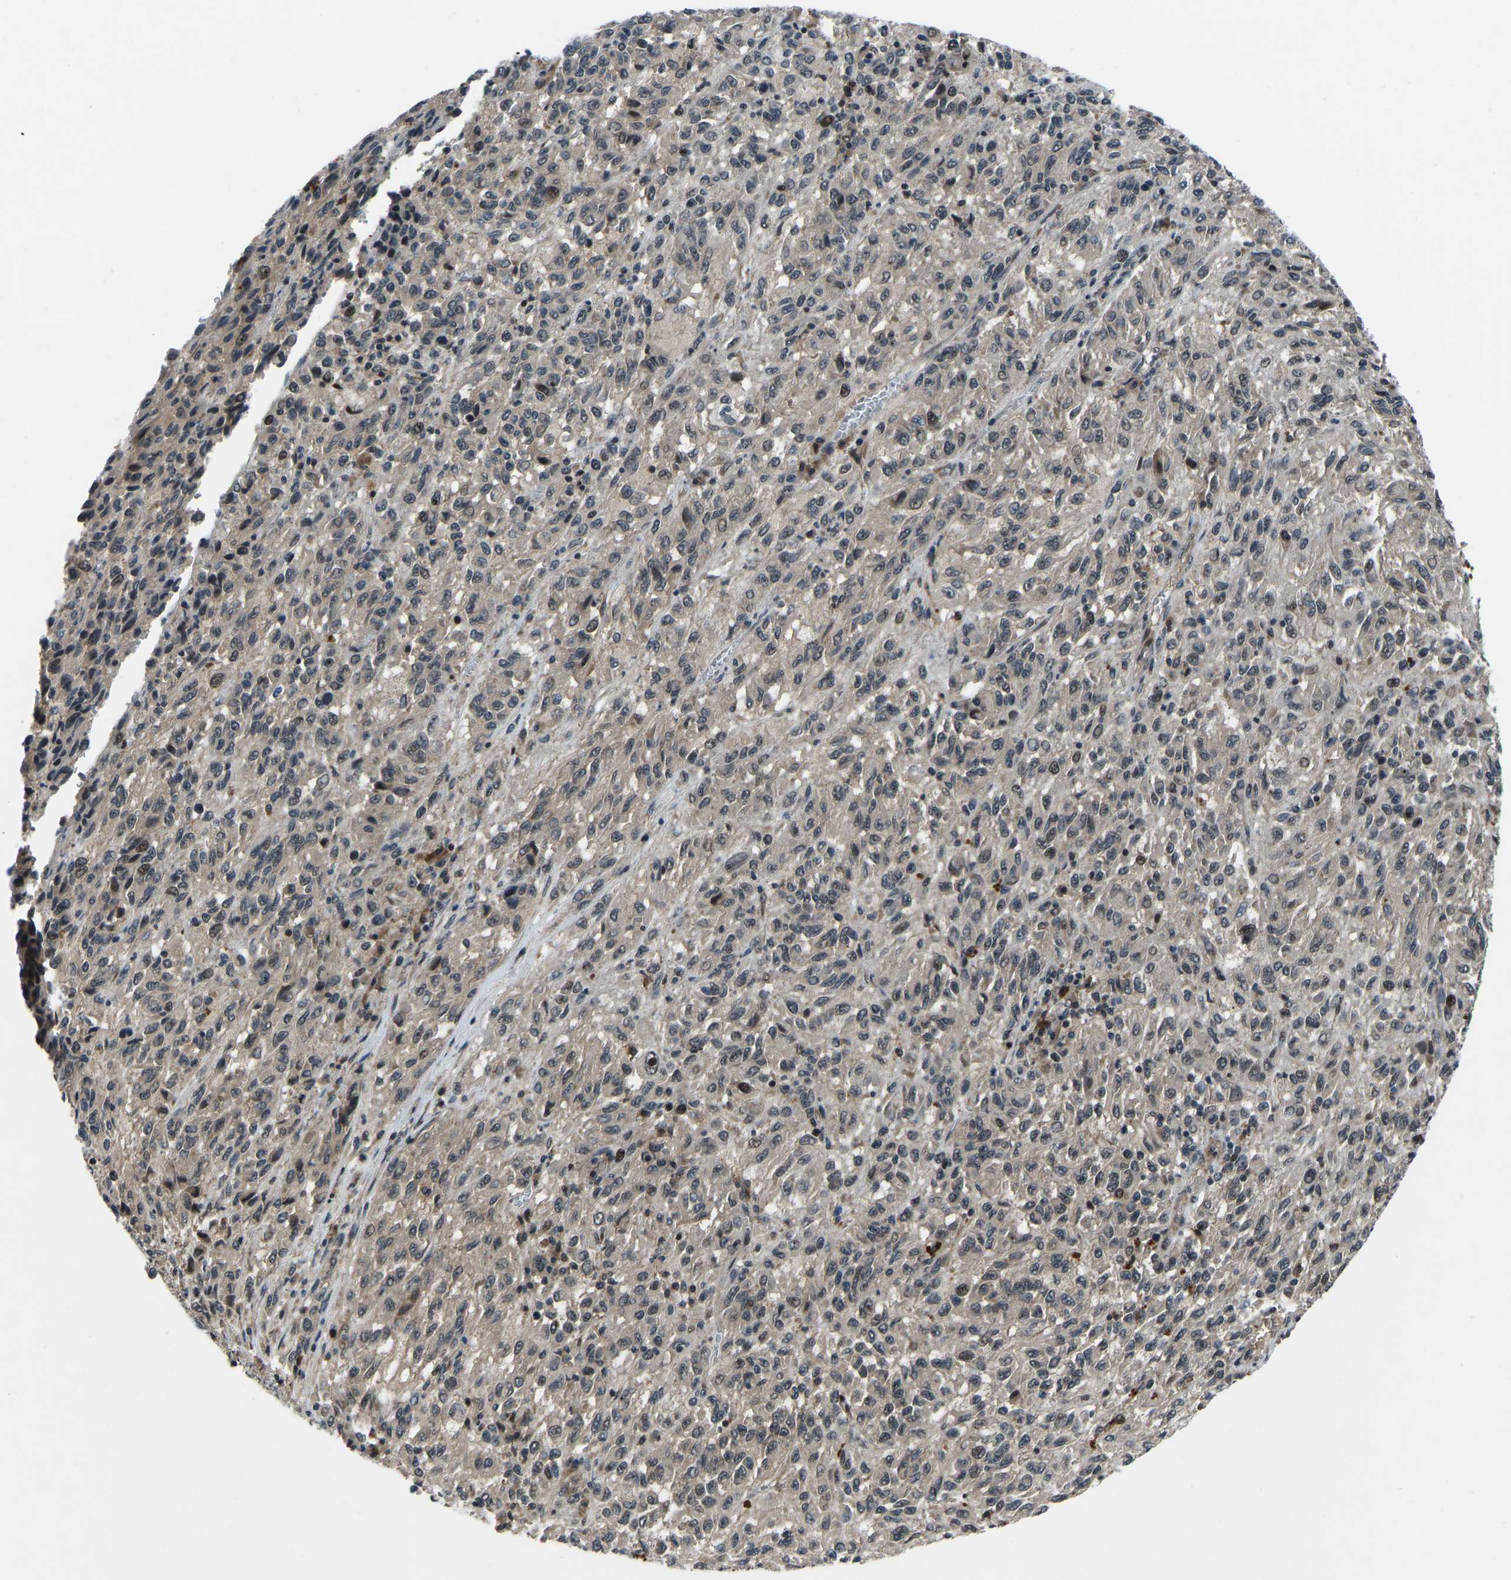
{"staining": {"intensity": "weak", "quantity": ">75%", "location": "cytoplasmic/membranous,nuclear"}, "tissue": "melanoma", "cell_type": "Tumor cells", "image_type": "cancer", "snomed": [{"axis": "morphology", "description": "Malignant melanoma, Metastatic site"}, {"axis": "topography", "description": "Lung"}], "caption": "This image reveals melanoma stained with immunohistochemistry to label a protein in brown. The cytoplasmic/membranous and nuclear of tumor cells show weak positivity for the protein. Nuclei are counter-stained blue.", "gene": "RLIM", "patient": {"sex": "male", "age": 64}}